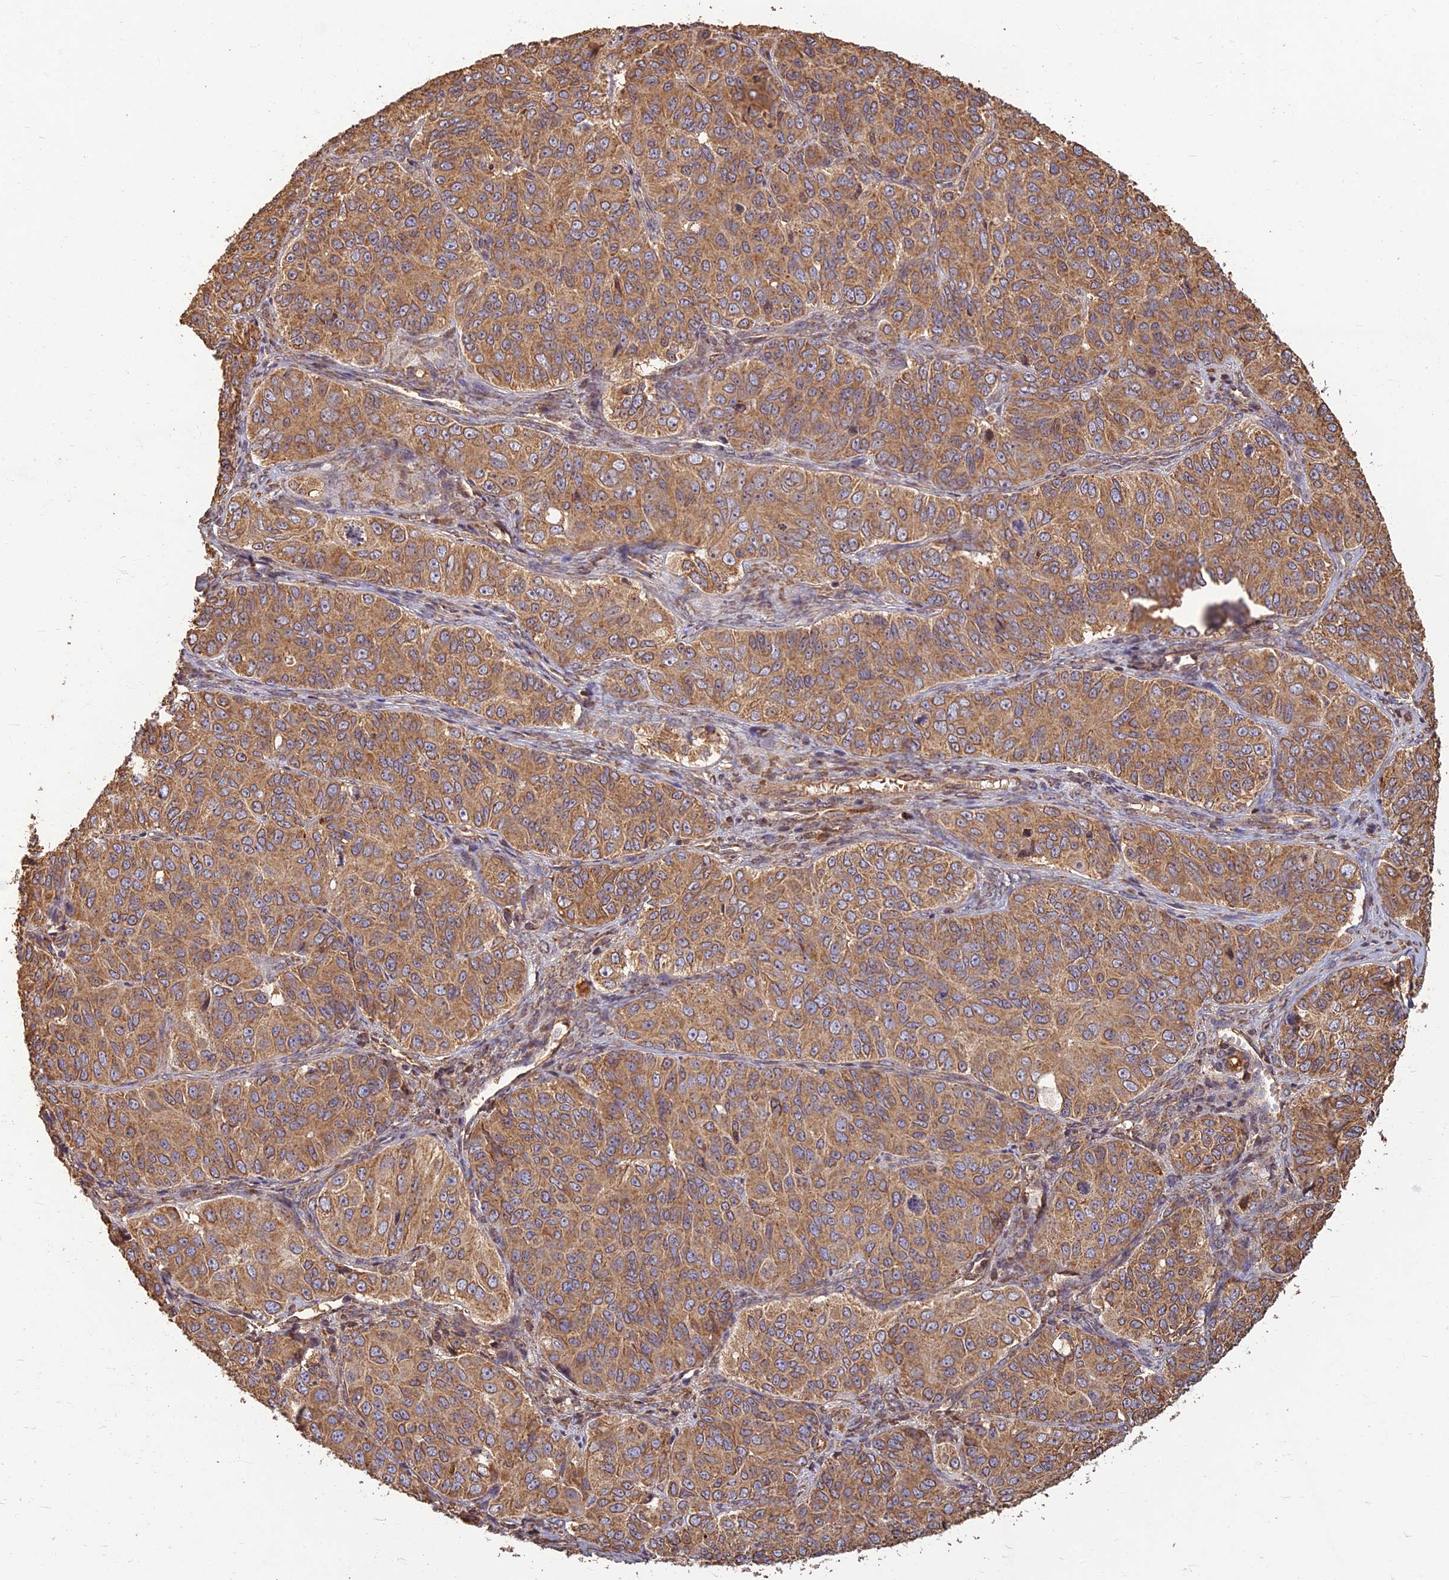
{"staining": {"intensity": "moderate", "quantity": ">75%", "location": "cytoplasmic/membranous"}, "tissue": "ovarian cancer", "cell_type": "Tumor cells", "image_type": "cancer", "snomed": [{"axis": "morphology", "description": "Carcinoma, endometroid"}, {"axis": "topography", "description": "Ovary"}], "caption": "The photomicrograph reveals immunohistochemical staining of ovarian cancer. There is moderate cytoplasmic/membranous positivity is appreciated in approximately >75% of tumor cells.", "gene": "CORO1C", "patient": {"sex": "female", "age": 51}}